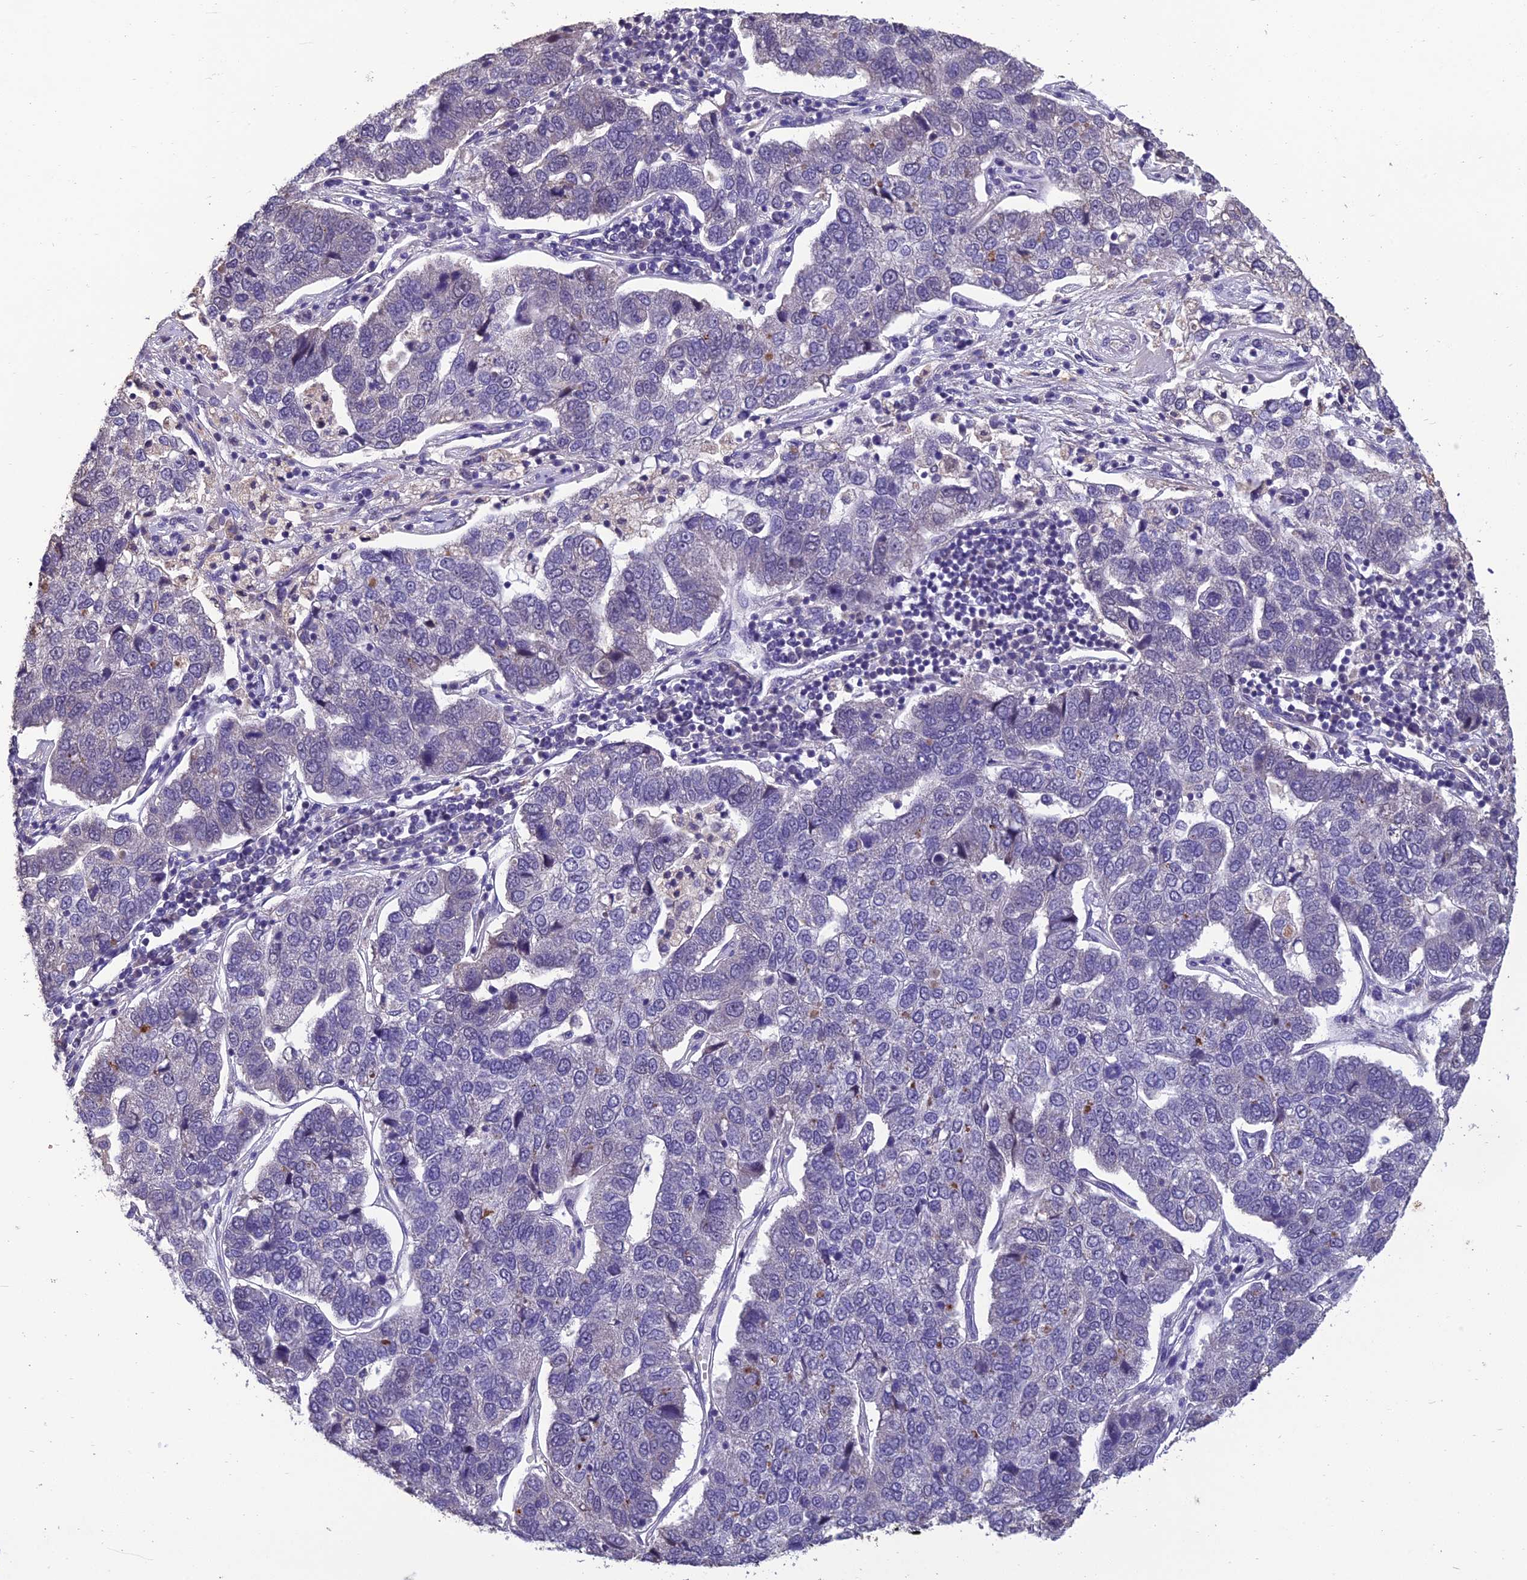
{"staining": {"intensity": "negative", "quantity": "none", "location": "none"}, "tissue": "pancreatic cancer", "cell_type": "Tumor cells", "image_type": "cancer", "snomed": [{"axis": "morphology", "description": "Adenocarcinoma, NOS"}, {"axis": "topography", "description": "Pancreas"}], "caption": "Immunohistochemical staining of human pancreatic cancer (adenocarcinoma) reveals no significant expression in tumor cells.", "gene": "GRWD1", "patient": {"sex": "female", "age": 61}}